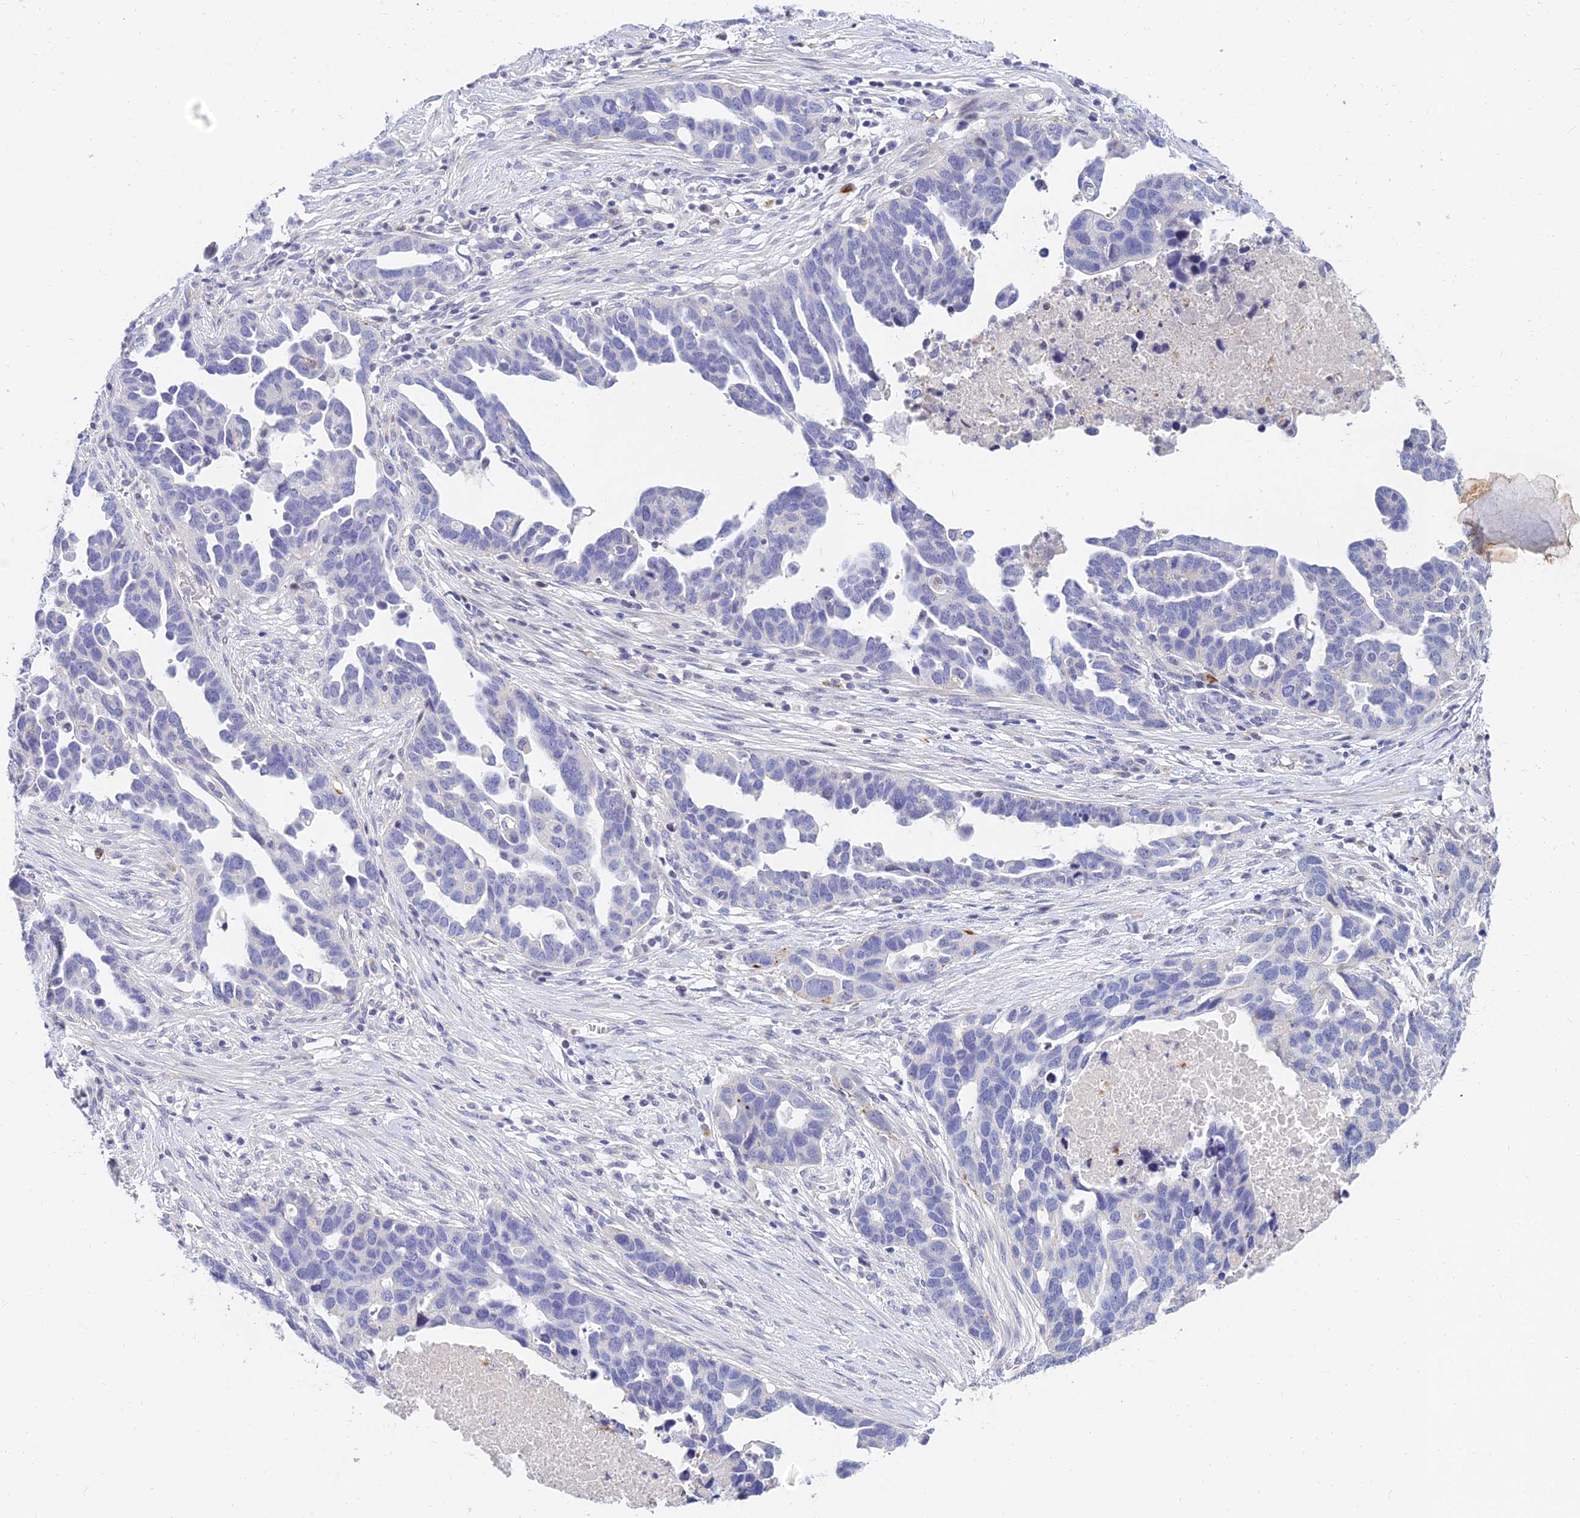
{"staining": {"intensity": "negative", "quantity": "none", "location": "none"}, "tissue": "ovarian cancer", "cell_type": "Tumor cells", "image_type": "cancer", "snomed": [{"axis": "morphology", "description": "Cystadenocarcinoma, serous, NOS"}, {"axis": "topography", "description": "Ovary"}], "caption": "A histopathology image of human ovarian cancer (serous cystadenocarcinoma) is negative for staining in tumor cells.", "gene": "VWC2L", "patient": {"sex": "female", "age": 54}}